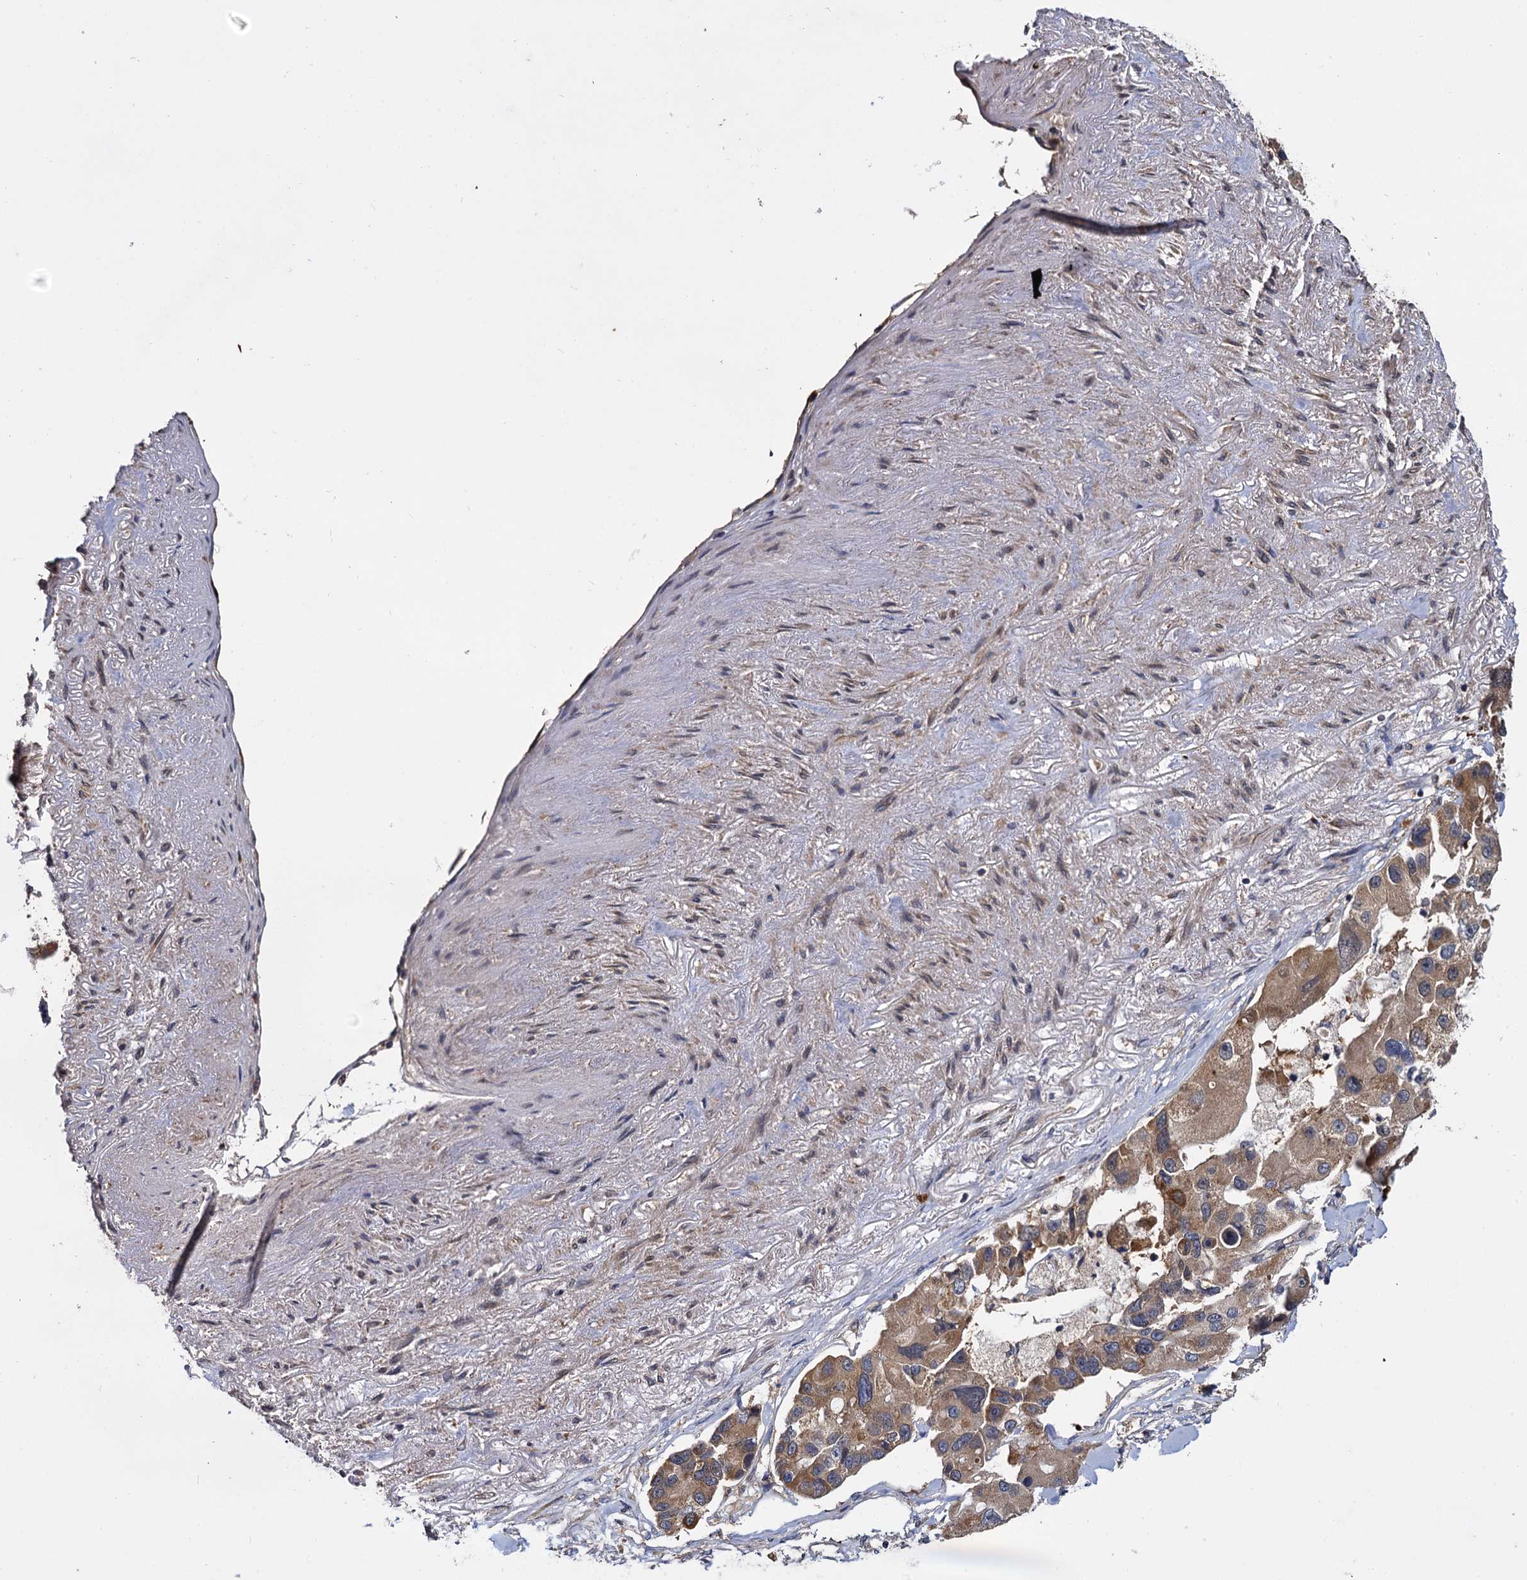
{"staining": {"intensity": "moderate", "quantity": ">75%", "location": "cytoplasmic/membranous"}, "tissue": "lung cancer", "cell_type": "Tumor cells", "image_type": "cancer", "snomed": [{"axis": "morphology", "description": "Adenocarcinoma, NOS"}, {"axis": "topography", "description": "Lung"}], "caption": "Immunohistochemical staining of lung cancer shows medium levels of moderate cytoplasmic/membranous protein positivity in approximately >75% of tumor cells.", "gene": "CEP192", "patient": {"sex": "female", "age": 54}}